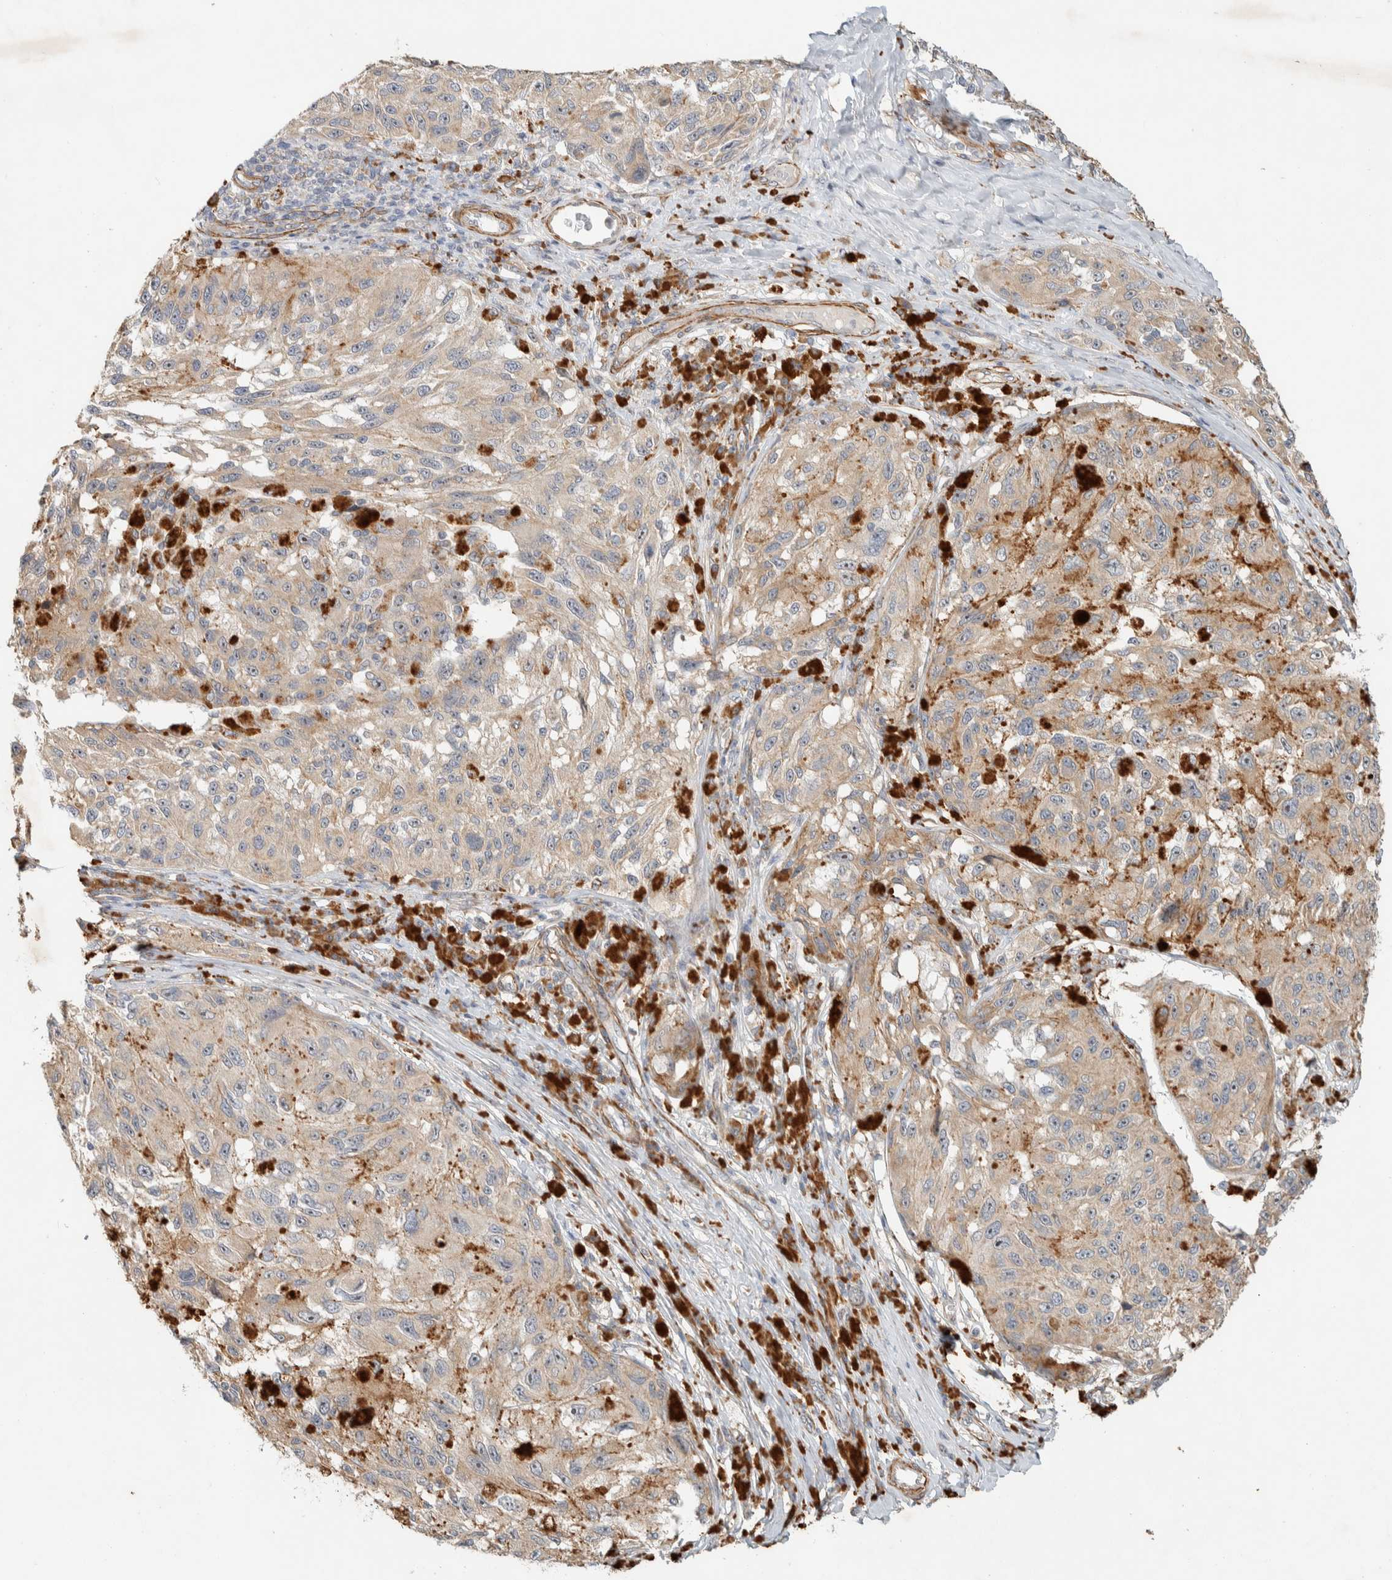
{"staining": {"intensity": "weak", "quantity": ">75%", "location": "cytoplasmic/membranous"}, "tissue": "melanoma", "cell_type": "Tumor cells", "image_type": "cancer", "snomed": [{"axis": "morphology", "description": "Malignant melanoma, NOS"}, {"axis": "topography", "description": "Skin"}], "caption": "Protein expression analysis of malignant melanoma demonstrates weak cytoplasmic/membranous staining in approximately >75% of tumor cells. (IHC, brightfield microscopy, high magnification).", "gene": "KLHL40", "patient": {"sex": "female", "age": 73}}